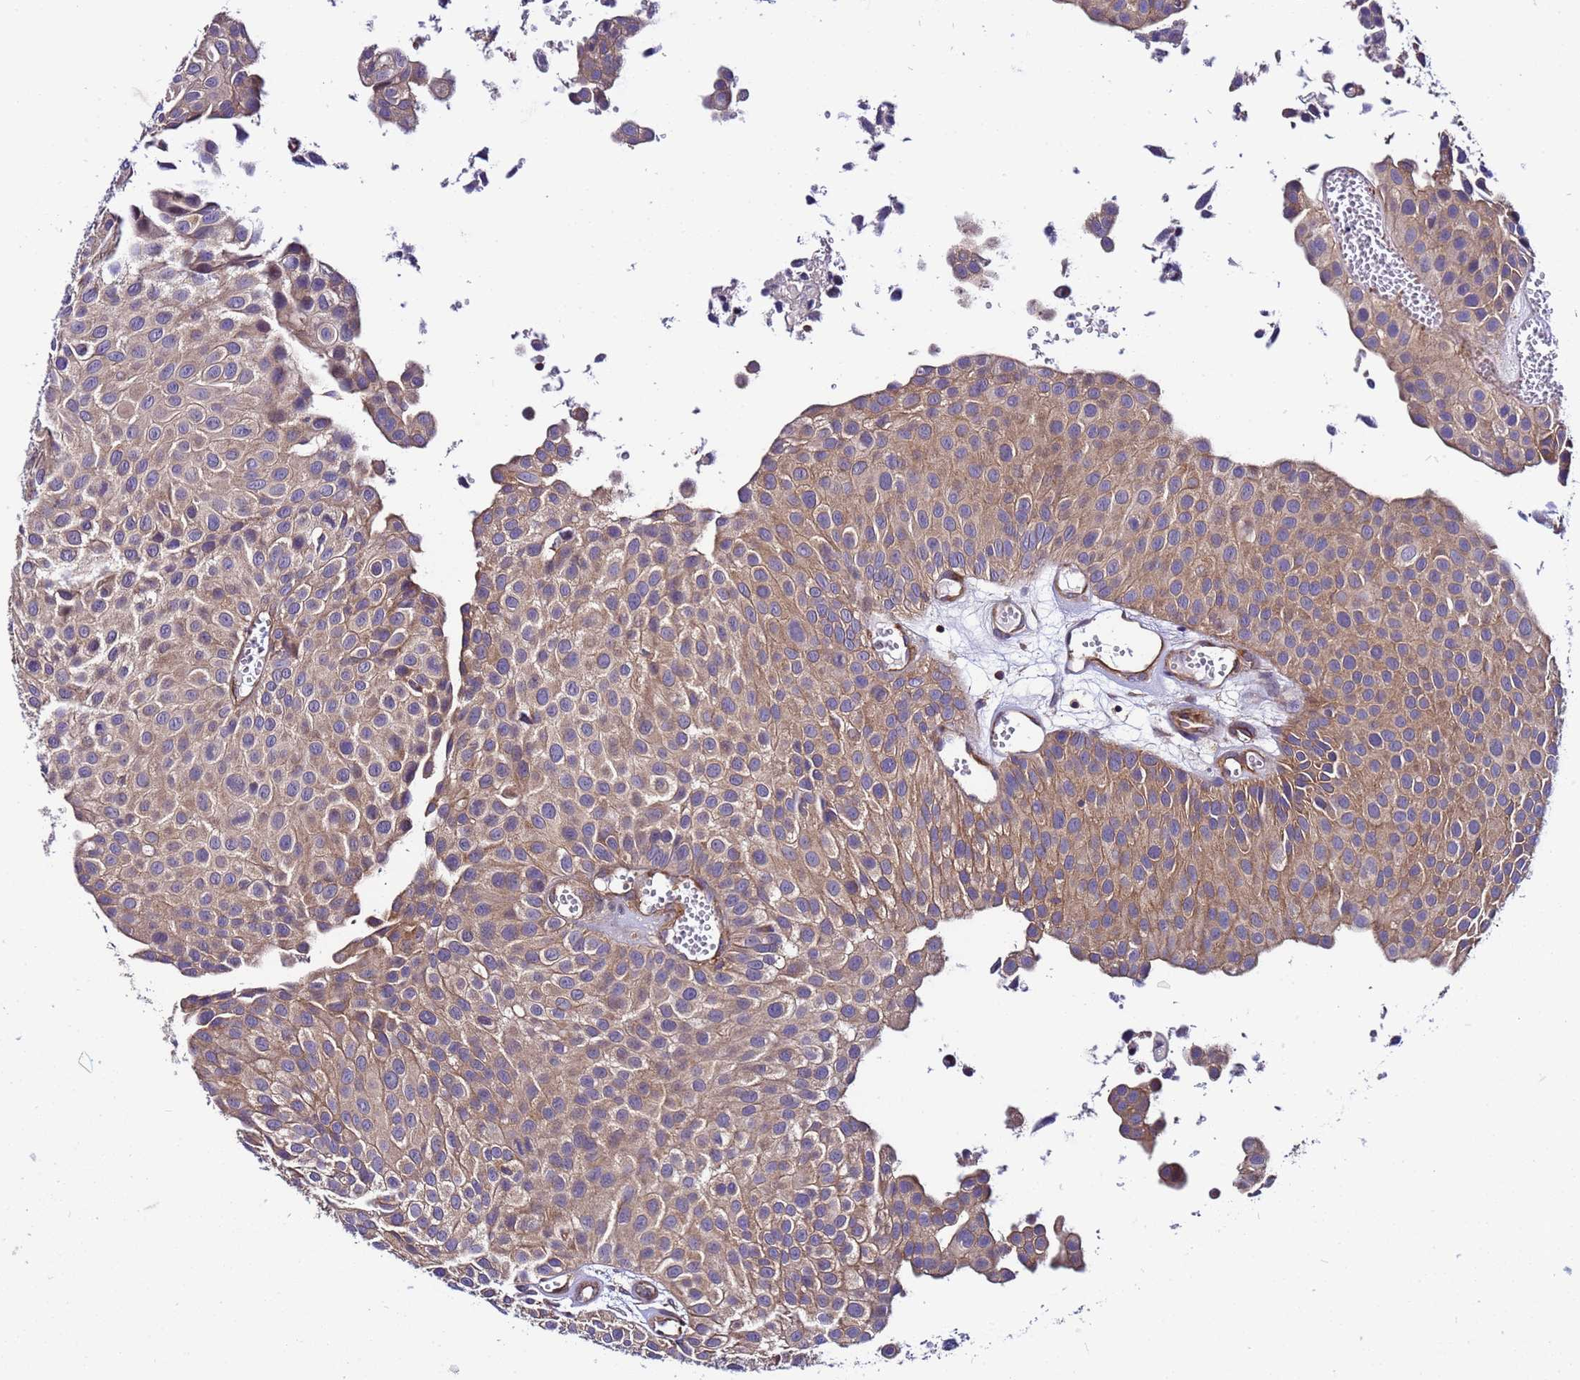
{"staining": {"intensity": "moderate", "quantity": "25%-75%", "location": "cytoplasmic/membranous"}, "tissue": "urothelial cancer", "cell_type": "Tumor cells", "image_type": "cancer", "snomed": [{"axis": "morphology", "description": "Urothelial carcinoma, Low grade"}, {"axis": "topography", "description": "Urinary bladder"}], "caption": "Protein positivity by immunohistochemistry exhibits moderate cytoplasmic/membranous expression in approximately 25%-75% of tumor cells in urothelial cancer.", "gene": "STK38", "patient": {"sex": "male", "age": 88}}